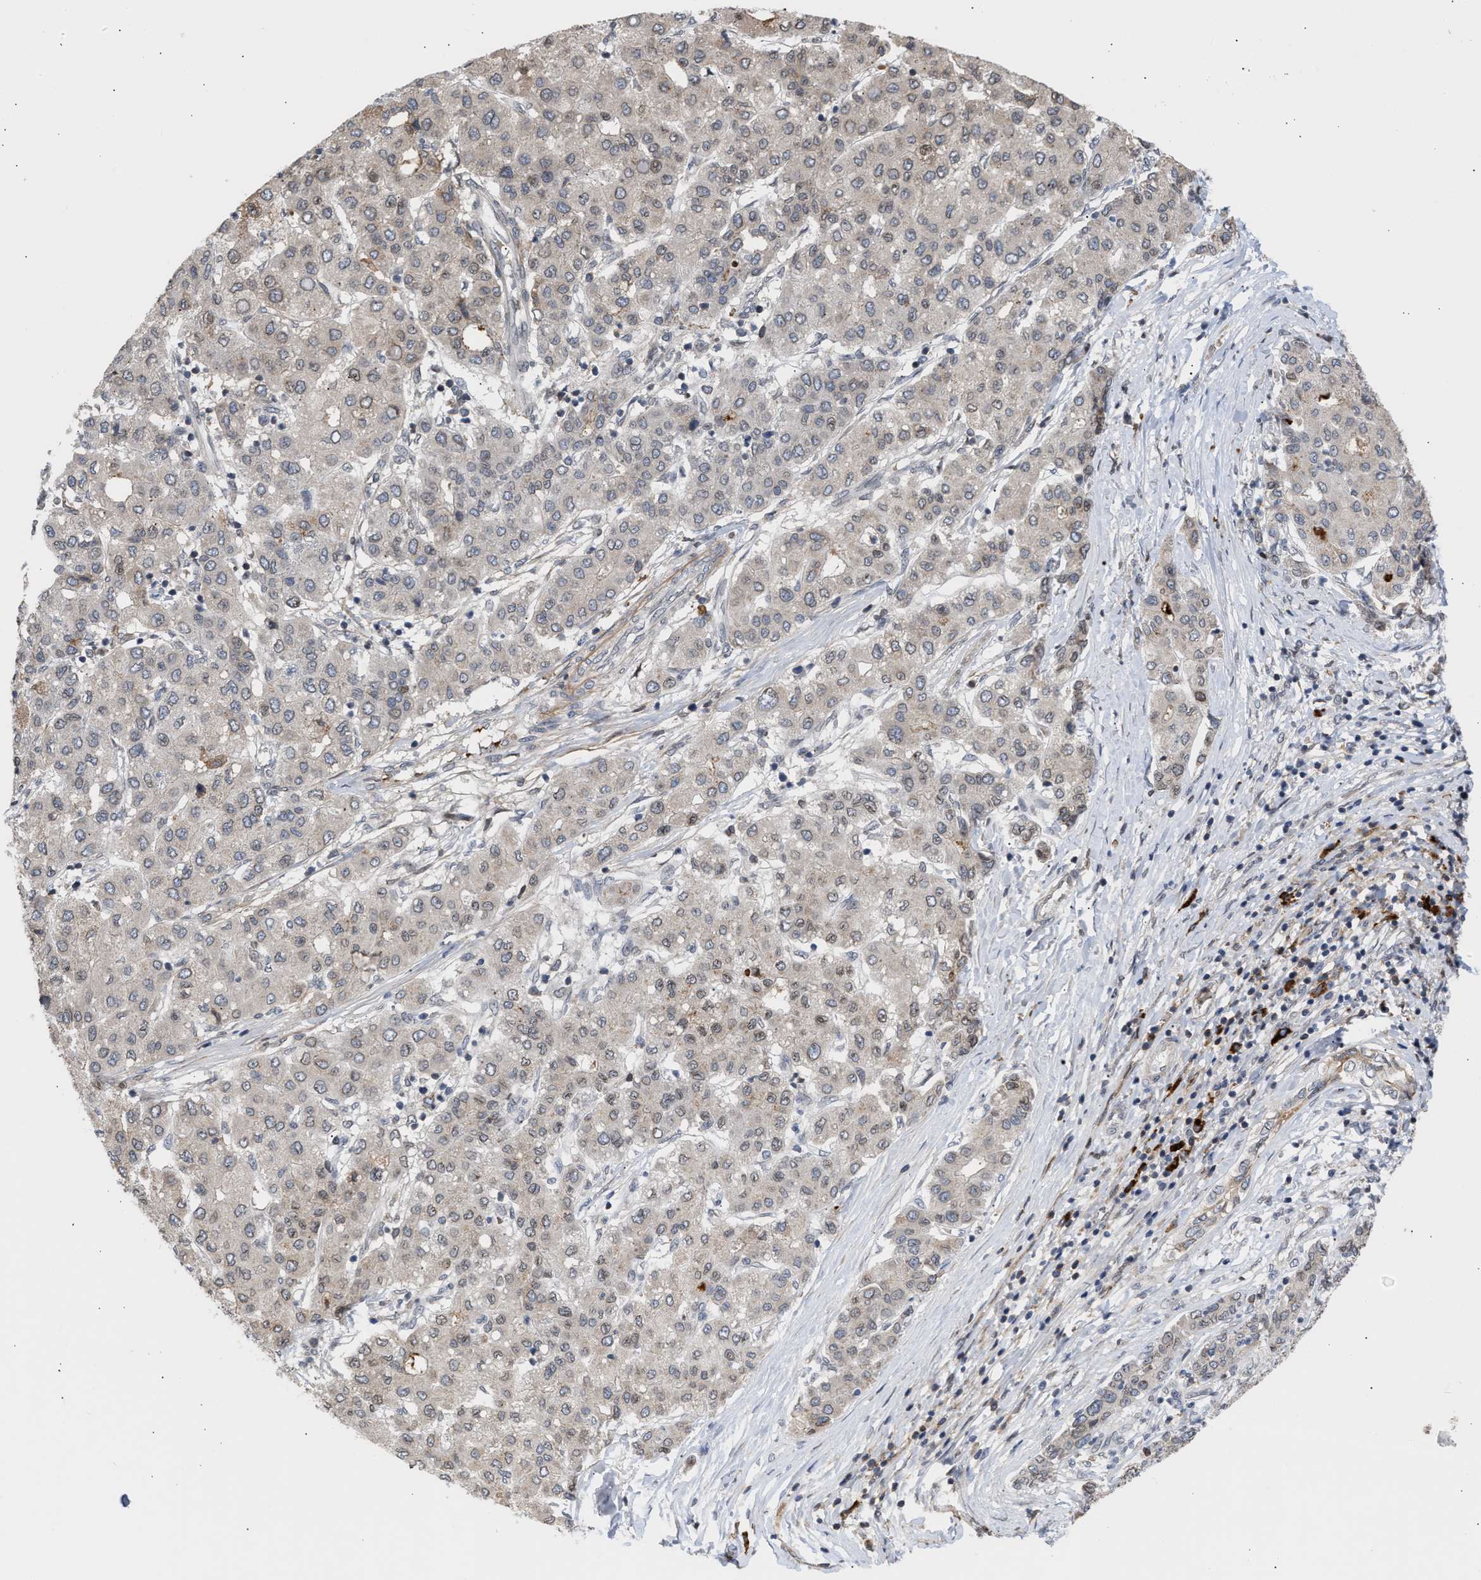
{"staining": {"intensity": "weak", "quantity": ">75%", "location": "cytoplasmic/membranous,nuclear"}, "tissue": "liver cancer", "cell_type": "Tumor cells", "image_type": "cancer", "snomed": [{"axis": "morphology", "description": "Carcinoma, Hepatocellular, NOS"}, {"axis": "topography", "description": "Liver"}], "caption": "The immunohistochemical stain highlights weak cytoplasmic/membranous and nuclear positivity in tumor cells of liver hepatocellular carcinoma tissue.", "gene": "NUP62", "patient": {"sex": "male", "age": 65}}